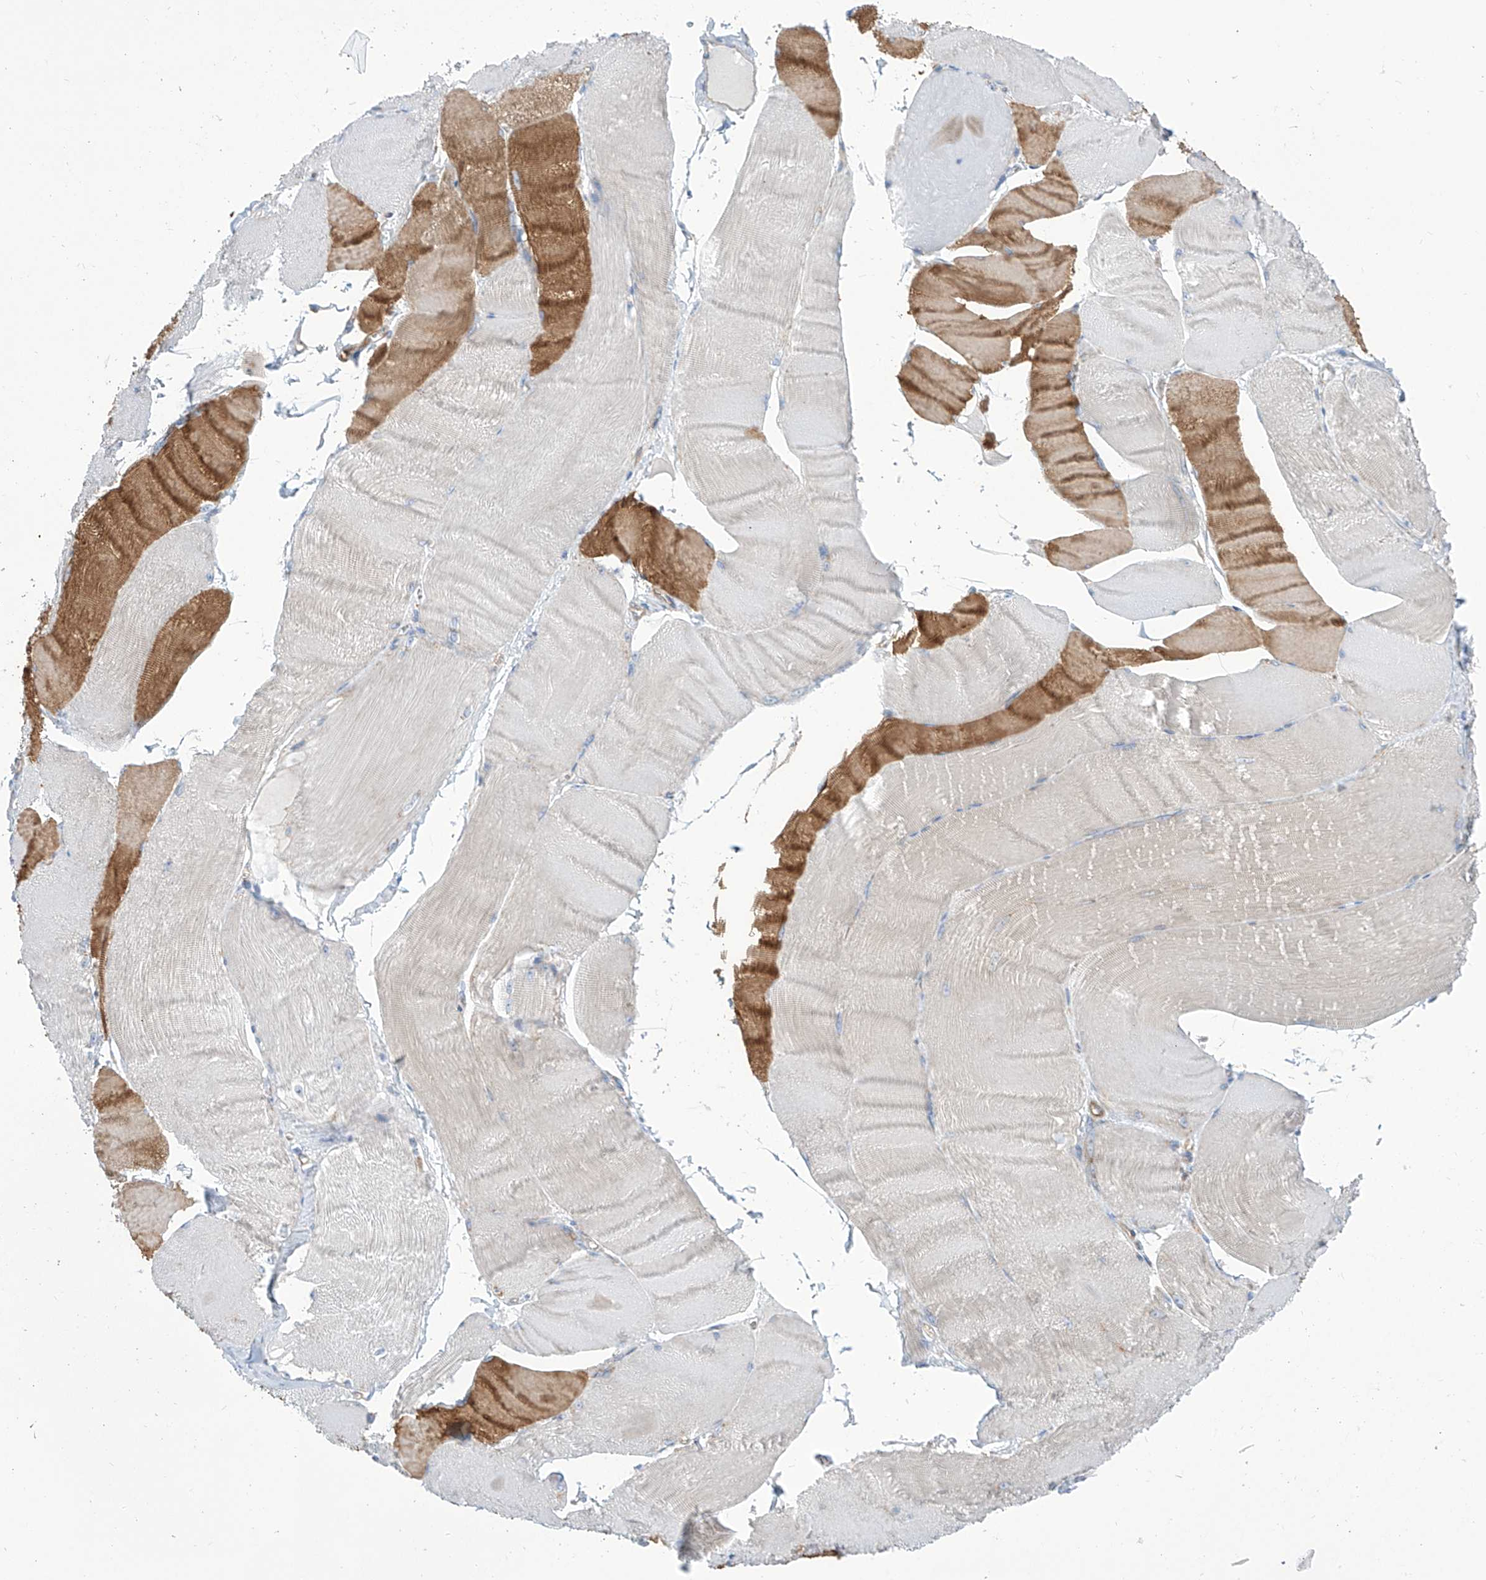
{"staining": {"intensity": "strong", "quantity": "<25%", "location": "cytoplasmic/membranous"}, "tissue": "skeletal muscle", "cell_type": "Myocytes", "image_type": "normal", "snomed": [{"axis": "morphology", "description": "Normal tissue, NOS"}, {"axis": "morphology", "description": "Basal cell carcinoma"}, {"axis": "topography", "description": "Skeletal muscle"}], "caption": "The immunohistochemical stain shows strong cytoplasmic/membranous staining in myocytes of benign skeletal muscle. (DAB (3,3'-diaminobenzidine) IHC, brown staining for protein, blue staining for nuclei).", "gene": "TMEM209", "patient": {"sex": "female", "age": 64}}